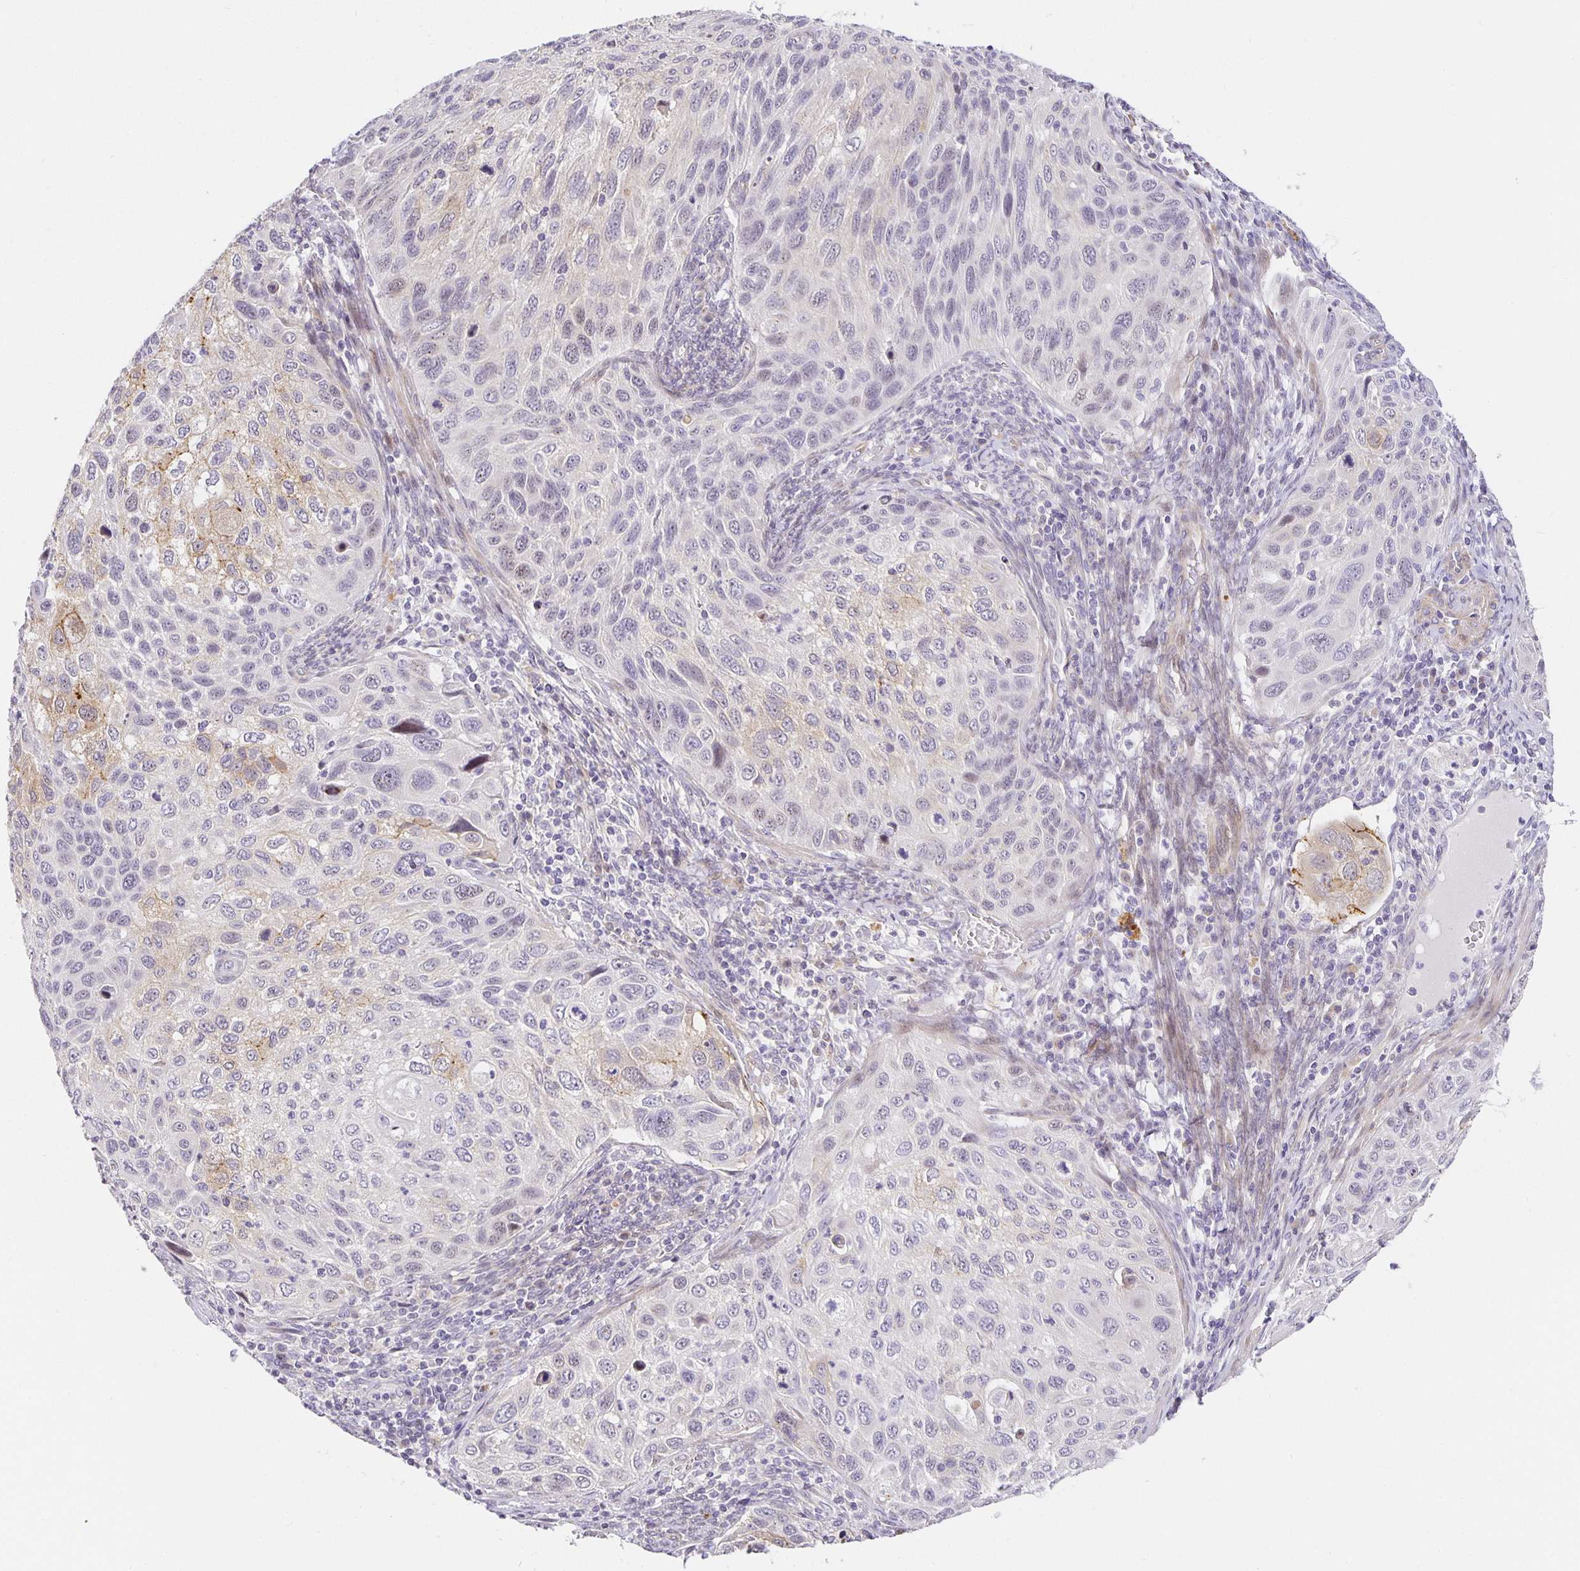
{"staining": {"intensity": "weak", "quantity": "<25%", "location": "cytoplasmic/membranous"}, "tissue": "cervical cancer", "cell_type": "Tumor cells", "image_type": "cancer", "snomed": [{"axis": "morphology", "description": "Squamous cell carcinoma, NOS"}, {"axis": "topography", "description": "Cervix"}], "caption": "A photomicrograph of human cervical cancer (squamous cell carcinoma) is negative for staining in tumor cells.", "gene": "TJP3", "patient": {"sex": "female", "age": 70}}